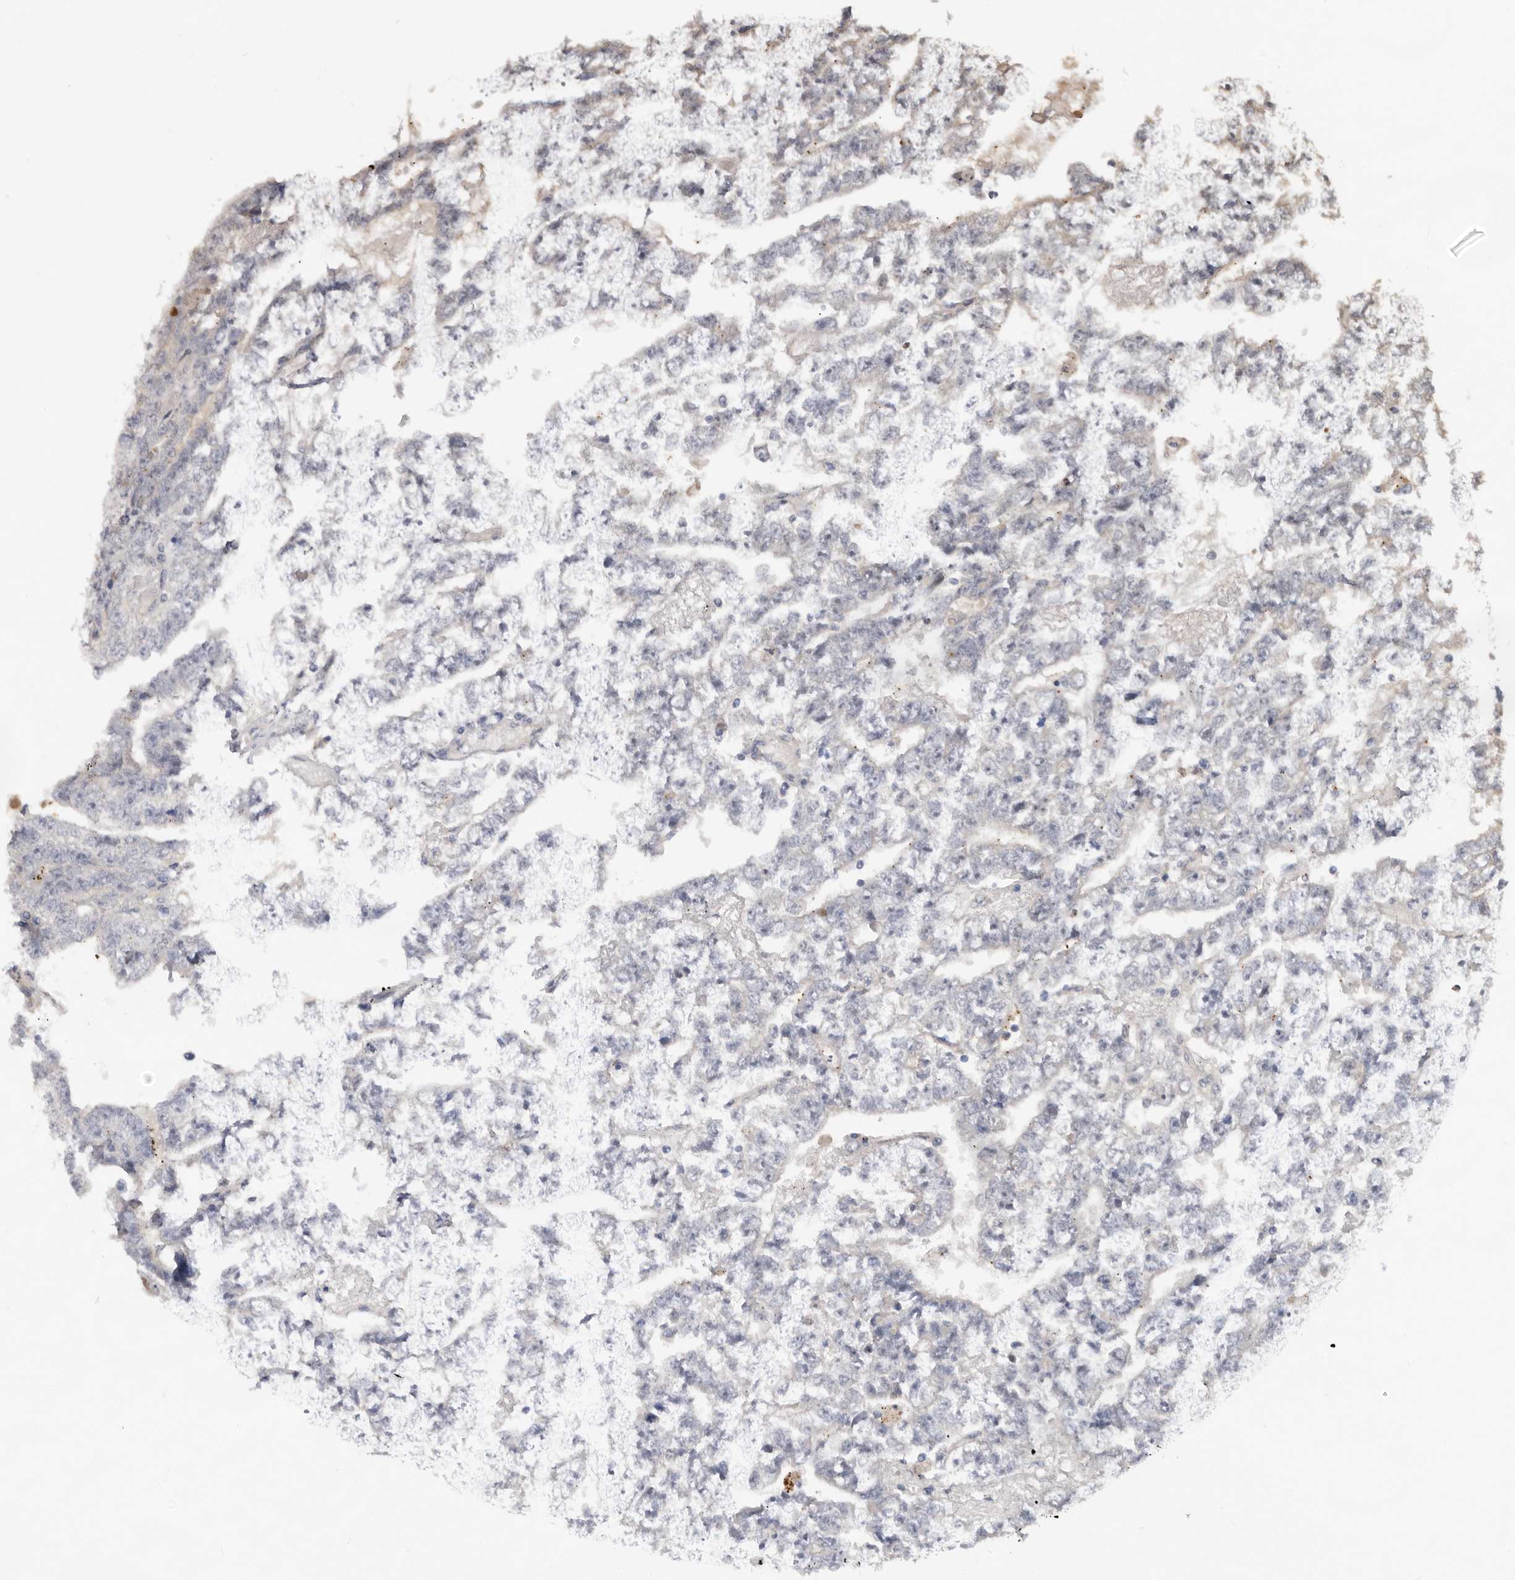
{"staining": {"intensity": "negative", "quantity": "none", "location": "none"}, "tissue": "testis cancer", "cell_type": "Tumor cells", "image_type": "cancer", "snomed": [{"axis": "morphology", "description": "Carcinoma, Embryonal, NOS"}, {"axis": "topography", "description": "Testis"}], "caption": "IHC photomicrograph of human testis embryonal carcinoma stained for a protein (brown), which displays no positivity in tumor cells. (DAB (3,3'-diaminobenzidine) immunohistochemistry (IHC) visualized using brightfield microscopy, high magnification).", "gene": "BRCA2", "patient": {"sex": "male", "age": 25}}